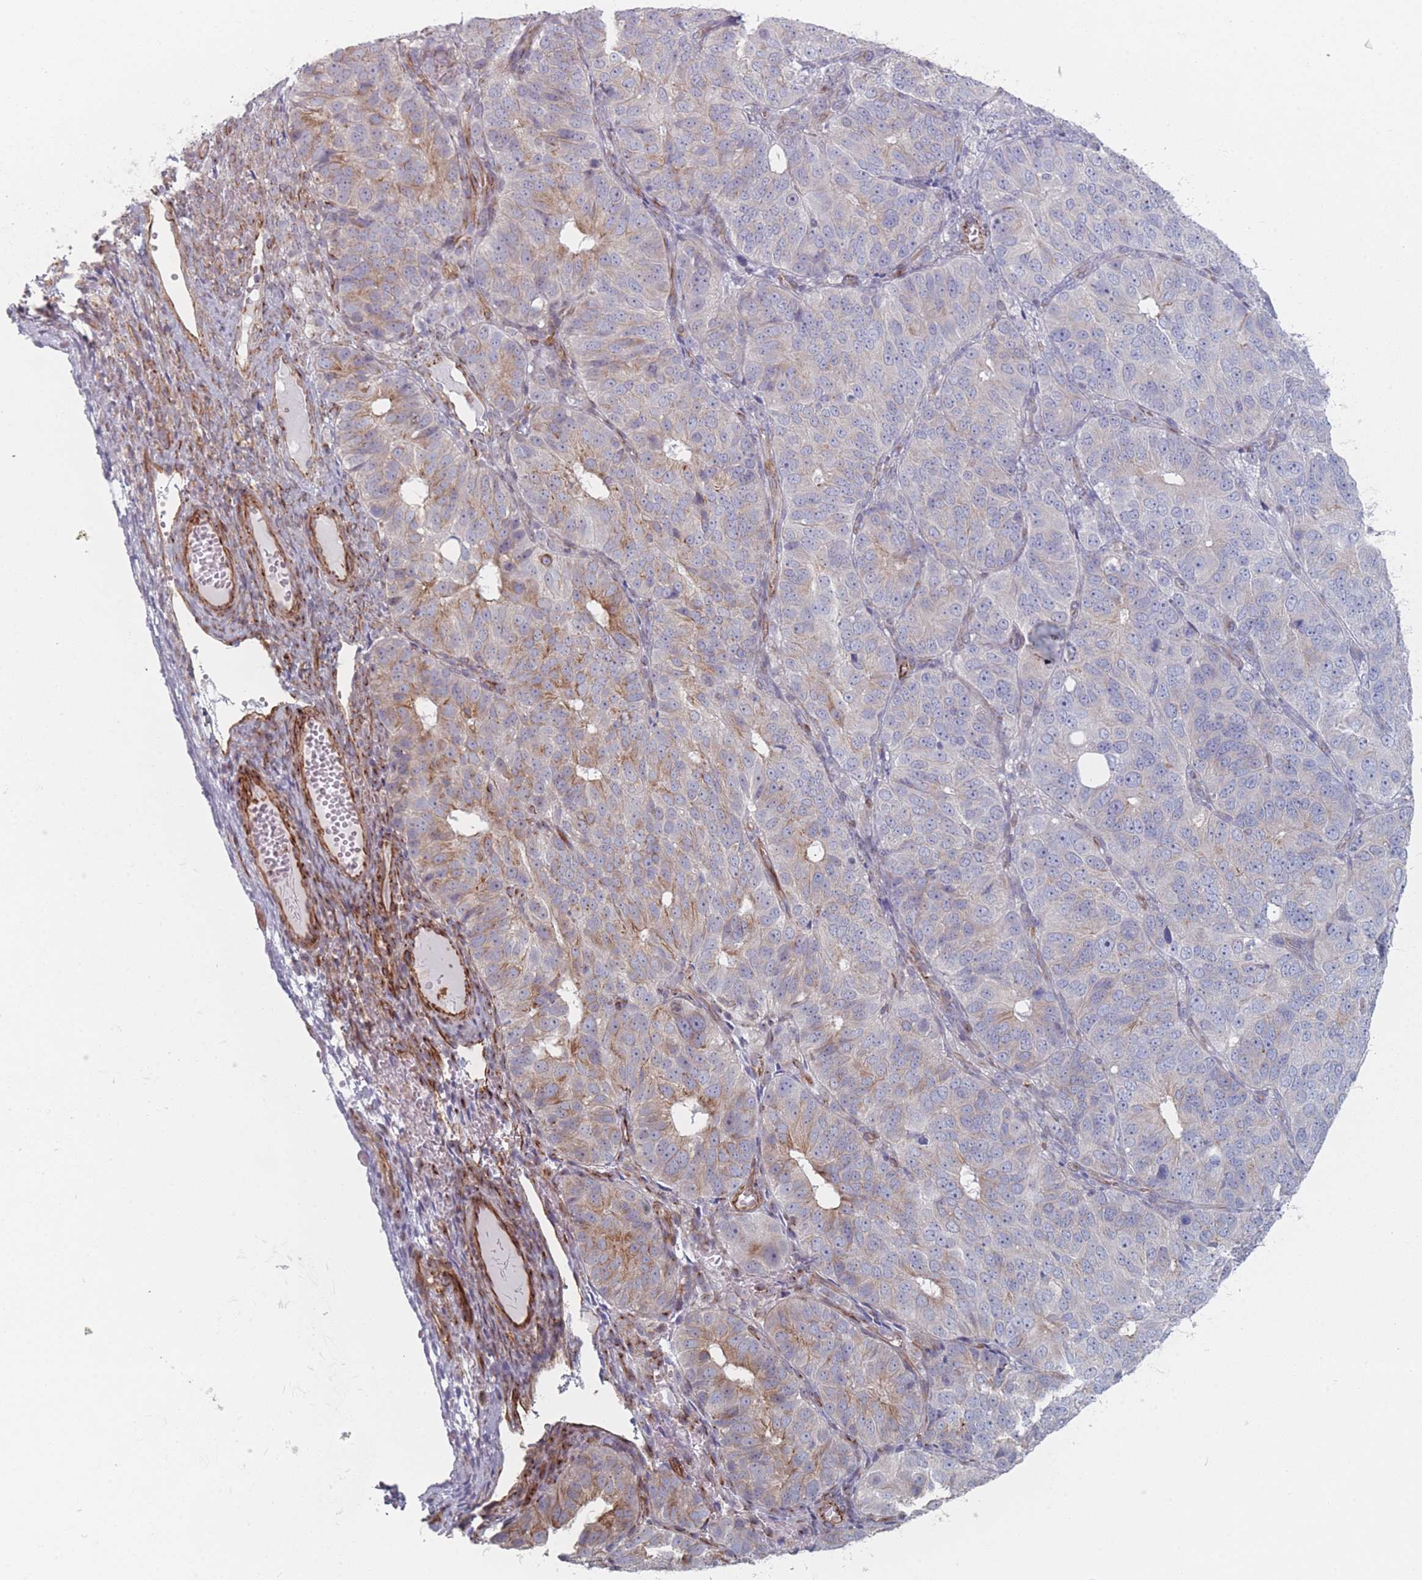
{"staining": {"intensity": "moderate", "quantity": "25%-75%", "location": "cytoplasmic/membranous"}, "tissue": "ovarian cancer", "cell_type": "Tumor cells", "image_type": "cancer", "snomed": [{"axis": "morphology", "description": "Carcinoma, endometroid"}, {"axis": "topography", "description": "Ovary"}], "caption": "Moderate cytoplasmic/membranous positivity is appreciated in approximately 25%-75% of tumor cells in ovarian endometroid carcinoma.", "gene": "RNF4", "patient": {"sex": "female", "age": 51}}